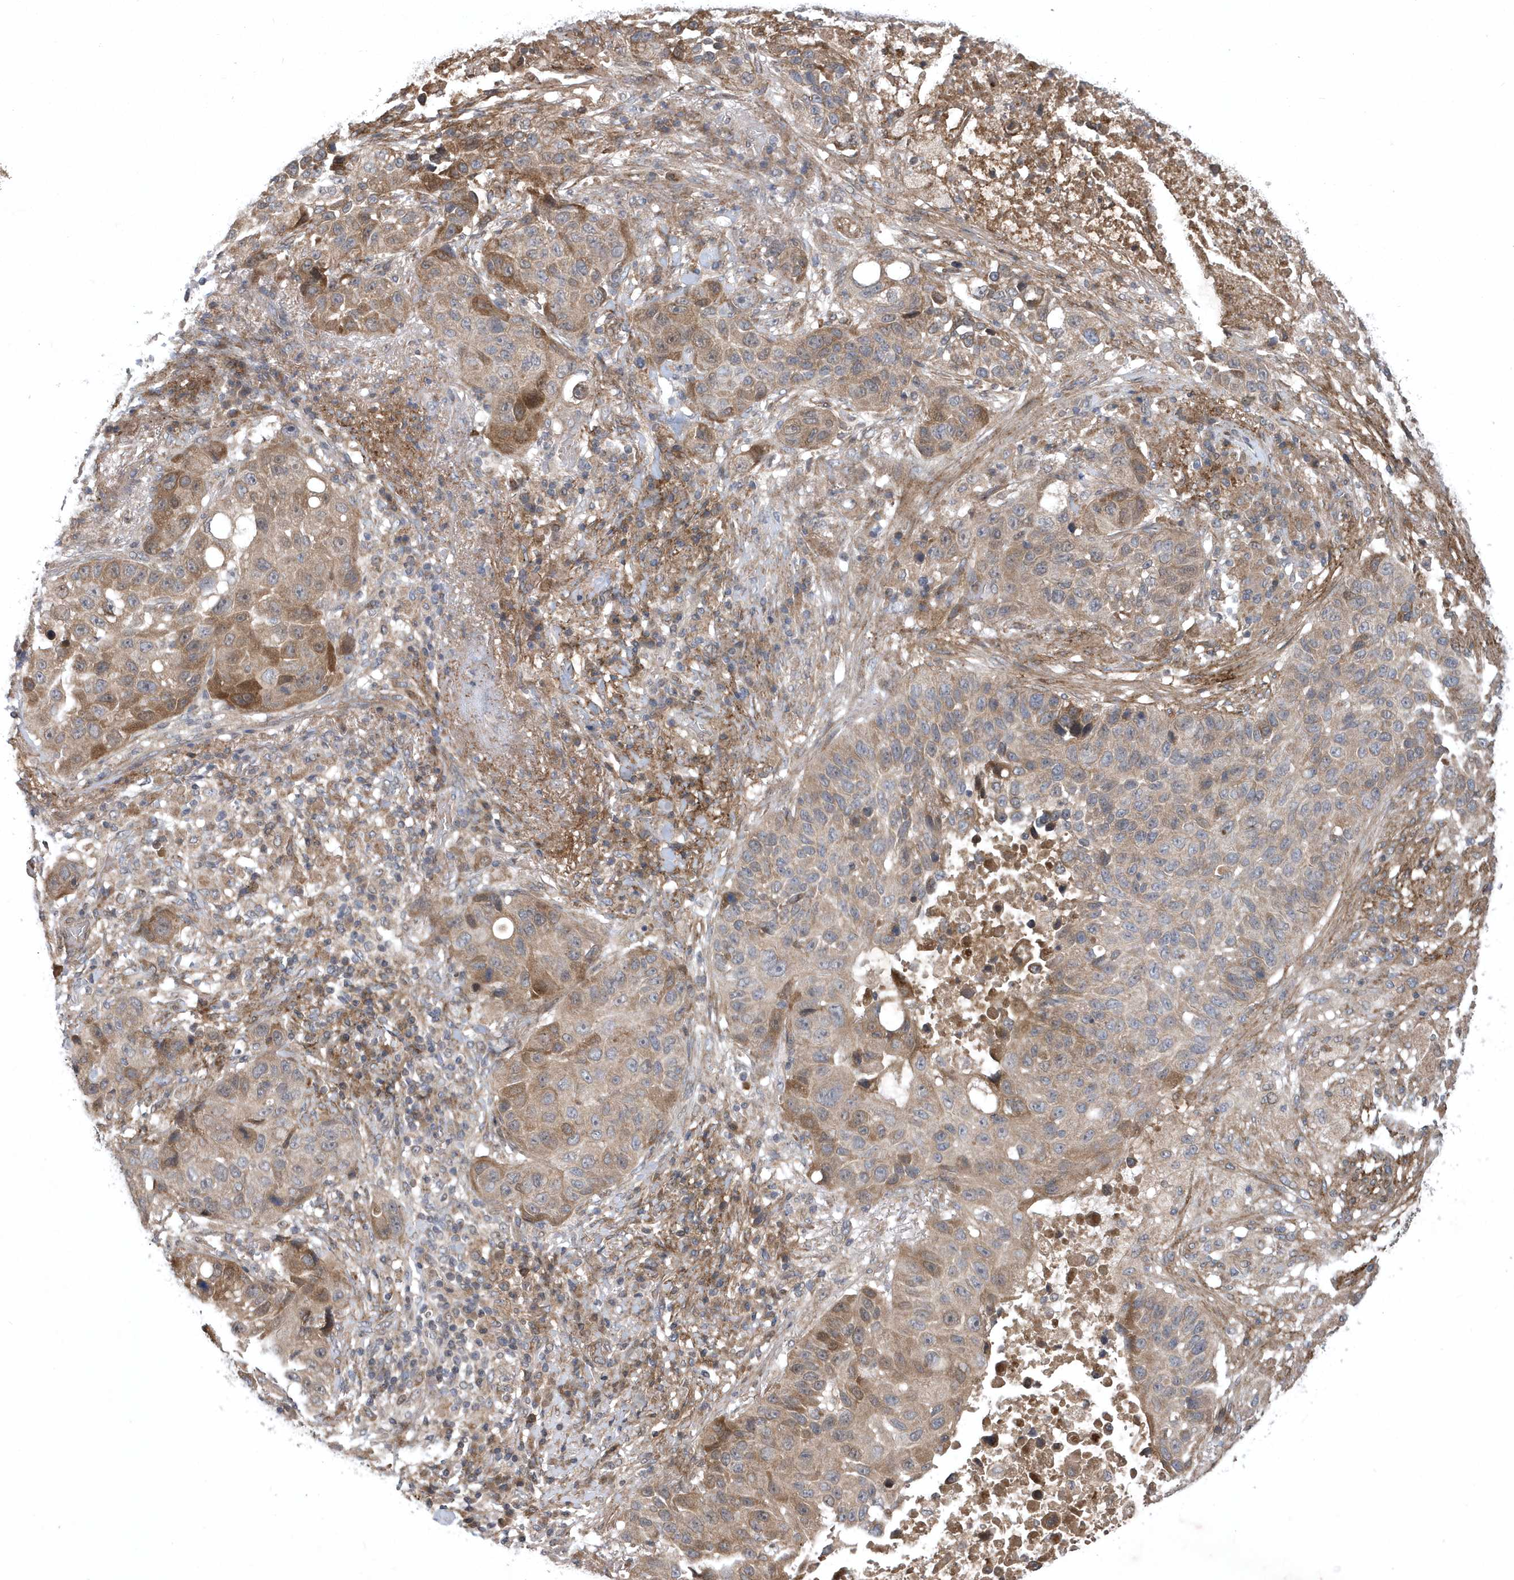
{"staining": {"intensity": "weak", "quantity": "25%-75%", "location": "cytoplasmic/membranous"}, "tissue": "lung cancer", "cell_type": "Tumor cells", "image_type": "cancer", "snomed": [{"axis": "morphology", "description": "Squamous cell carcinoma, NOS"}, {"axis": "topography", "description": "Lung"}], "caption": "Immunohistochemical staining of human lung cancer demonstrates low levels of weak cytoplasmic/membranous protein positivity in approximately 25%-75% of tumor cells.", "gene": "HMGCS1", "patient": {"sex": "male", "age": 57}}